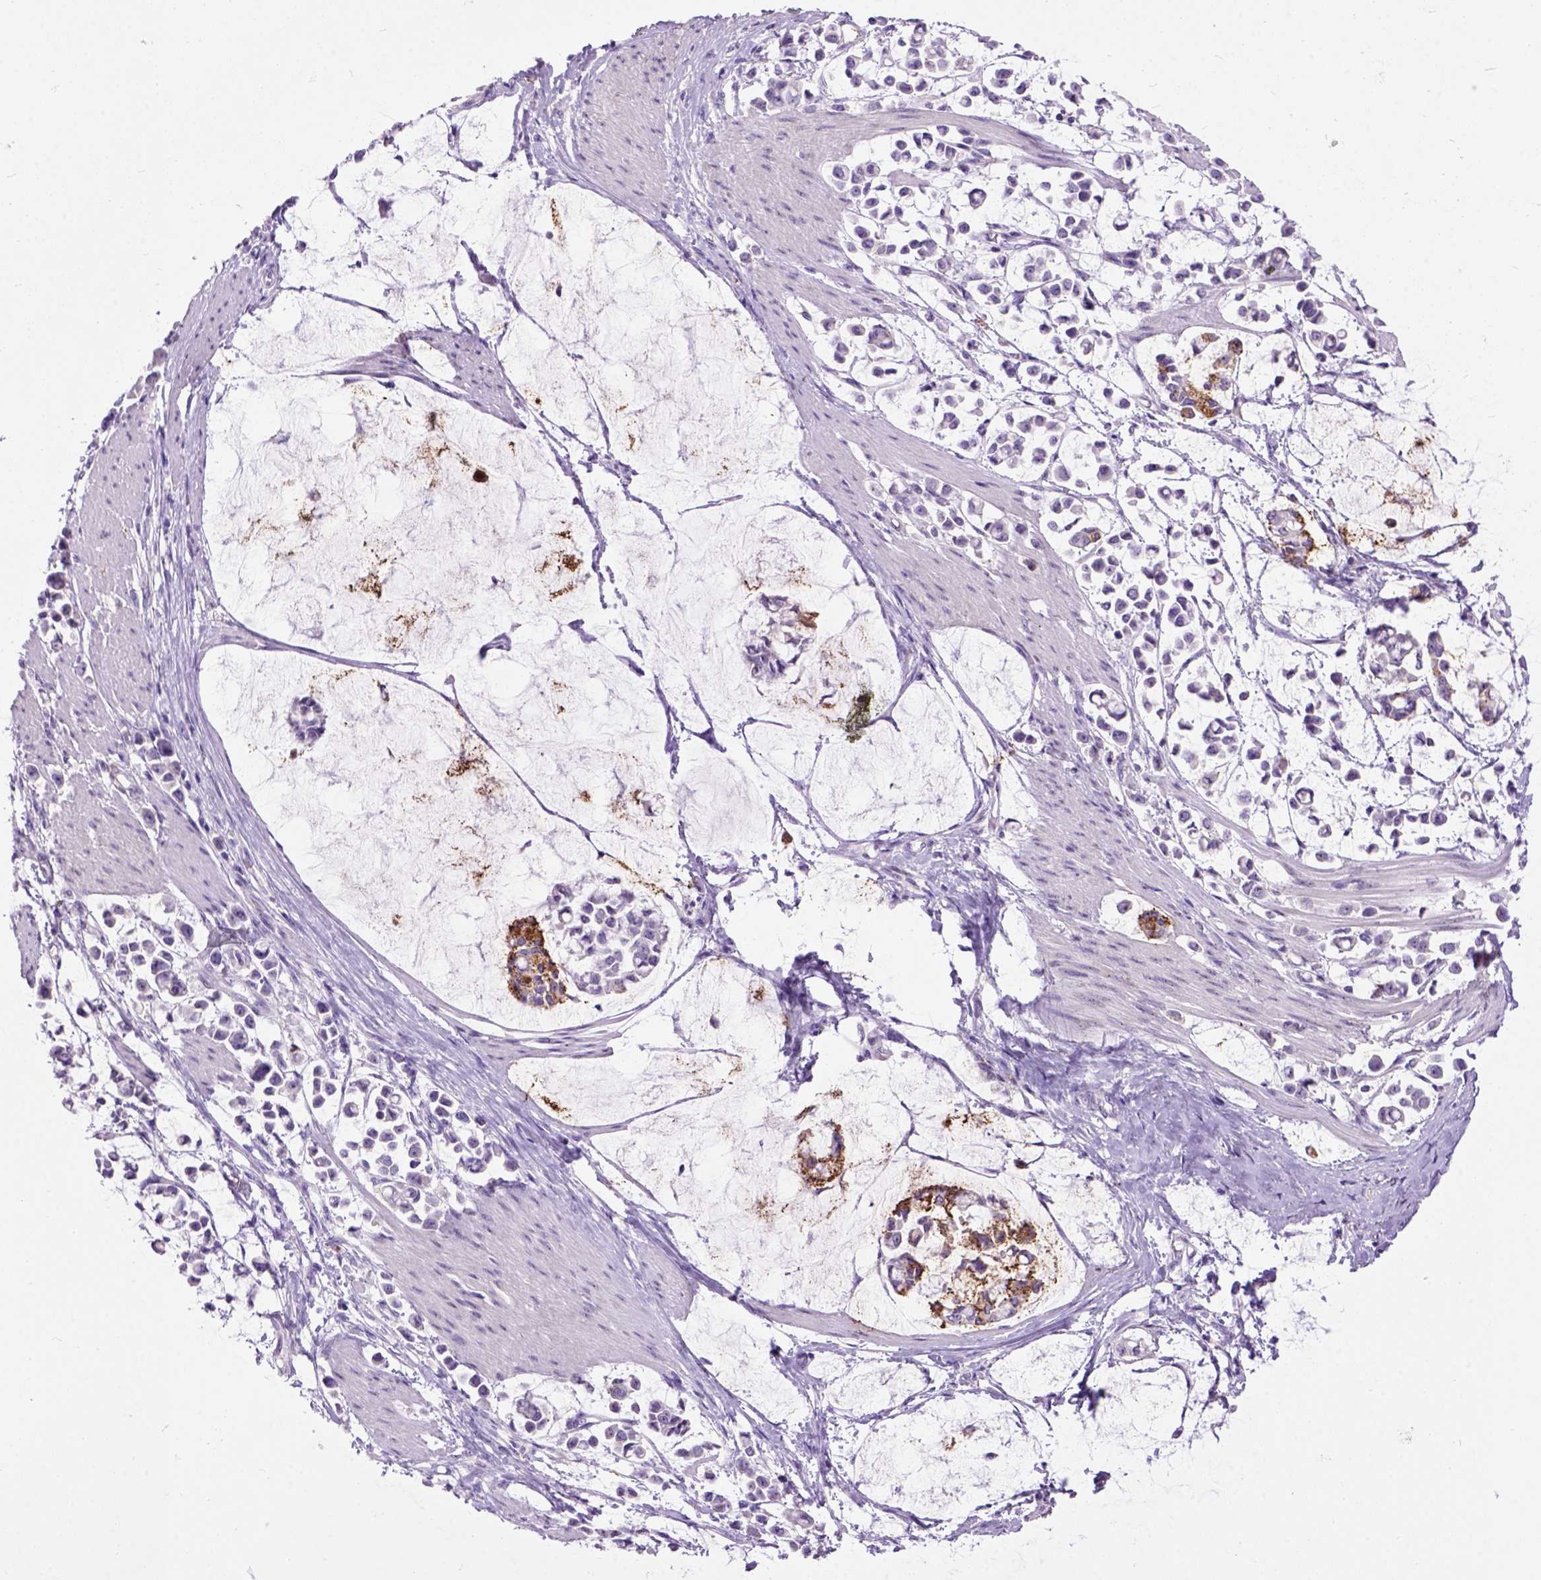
{"staining": {"intensity": "negative", "quantity": "none", "location": "none"}, "tissue": "stomach cancer", "cell_type": "Tumor cells", "image_type": "cancer", "snomed": [{"axis": "morphology", "description": "Adenocarcinoma, NOS"}, {"axis": "topography", "description": "Stomach"}], "caption": "Immunohistochemical staining of human stomach cancer (adenocarcinoma) demonstrates no significant expression in tumor cells.", "gene": "MAPT", "patient": {"sex": "male", "age": 82}}